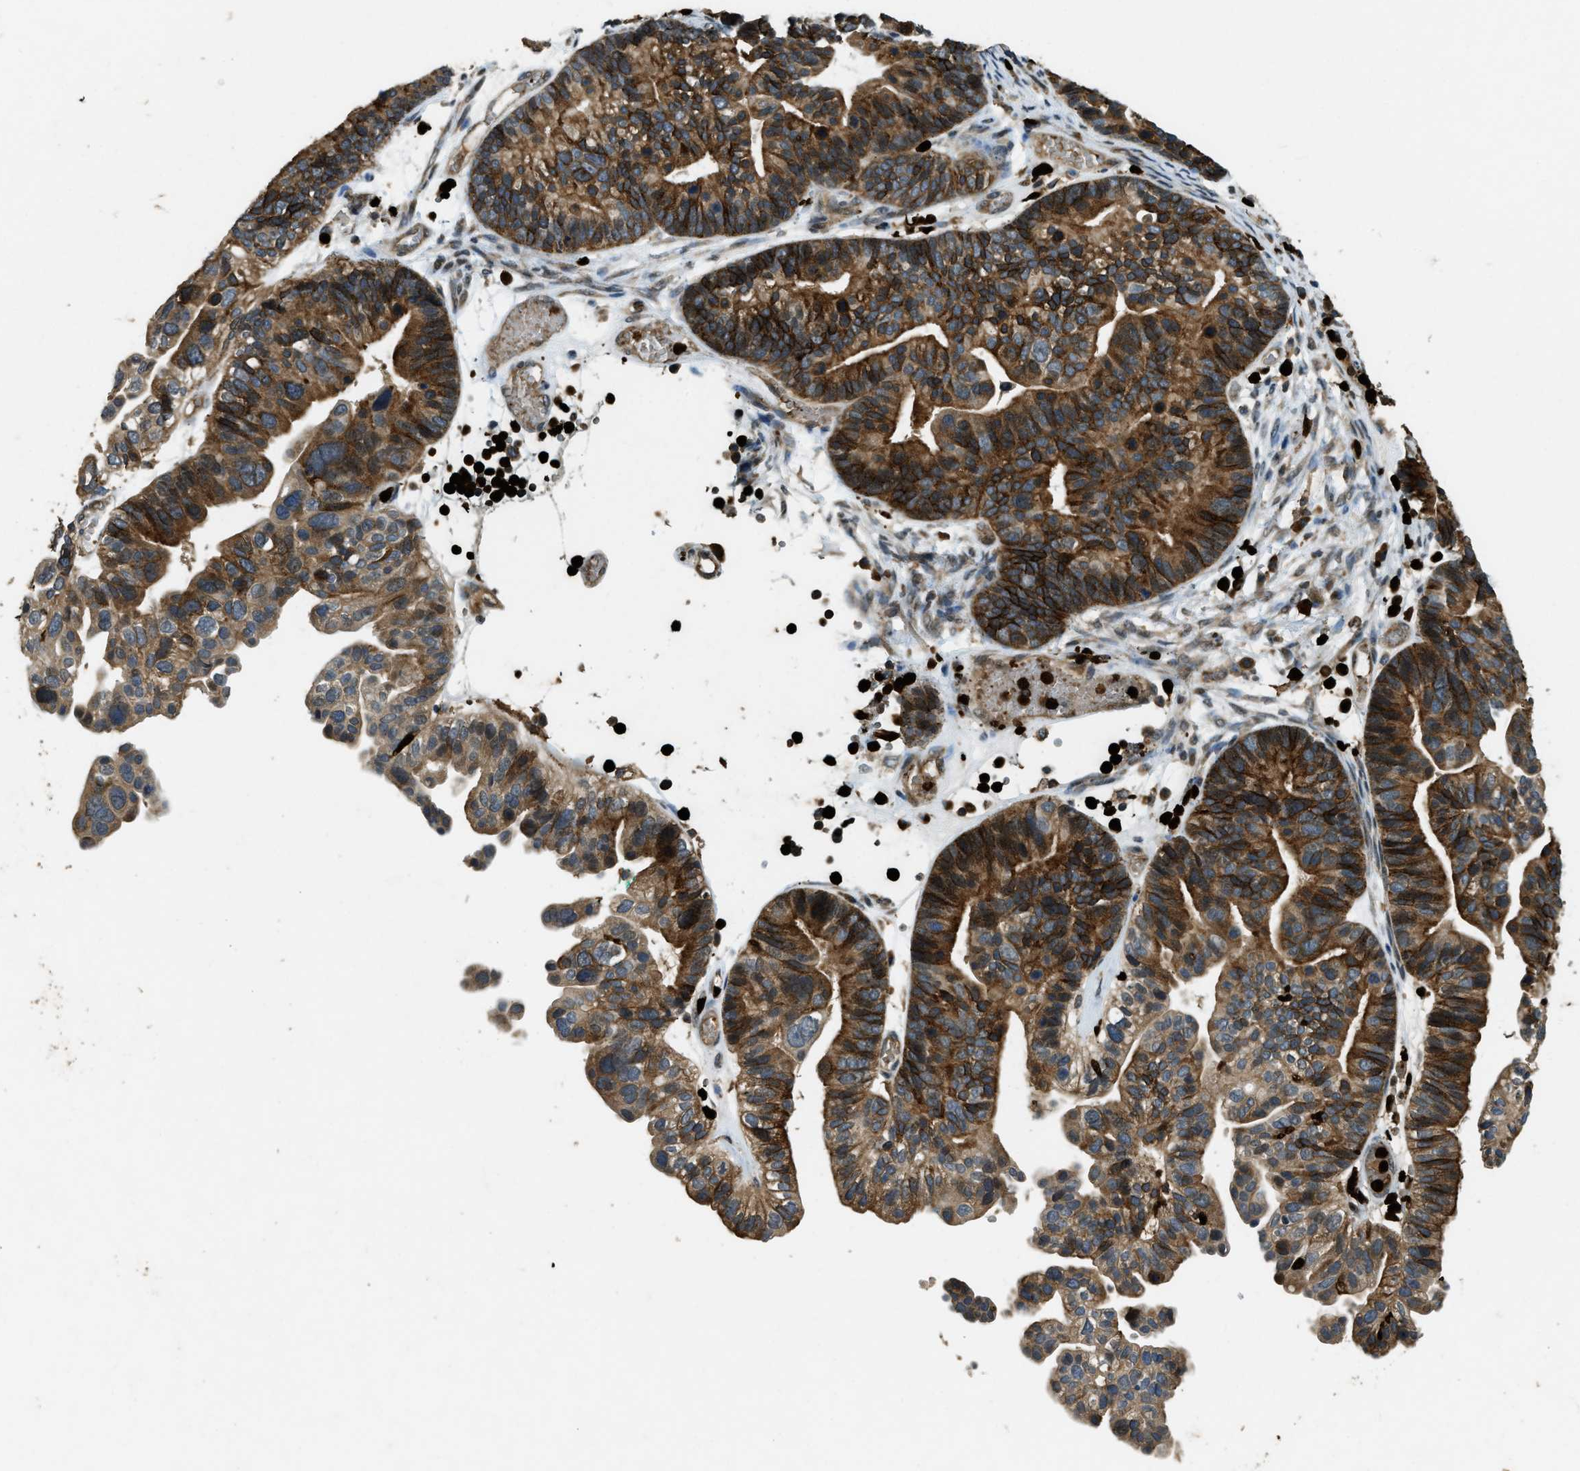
{"staining": {"intensity": "moderate", "quantity": ">75%", "location": "cytoplasmic/membranous"}, "tissue": "ovarian cancer", "cell_type": "Tumor cells", "image_type": "cancer", "snomed": [{"axis": "morphology", "description": "Cystadenocarcinoma, serous, NOS"}, {"axis": "topography", "description": "Ovary"}], "caption": "Protein analysis of ovarian cancer (serous cystadenocarcinoma) tissue shows moderate cytoplasmic/membranous positivity in about >75% of tumor cells. The protein of interest is stained brown, and the nuclei are stained in blue (DAB (3,3'-diaminobenzidine) IHC with brightfield microscopy, high magnification).", "gene": "RNF141", "patient": {"sex": "female", "age": 56}}